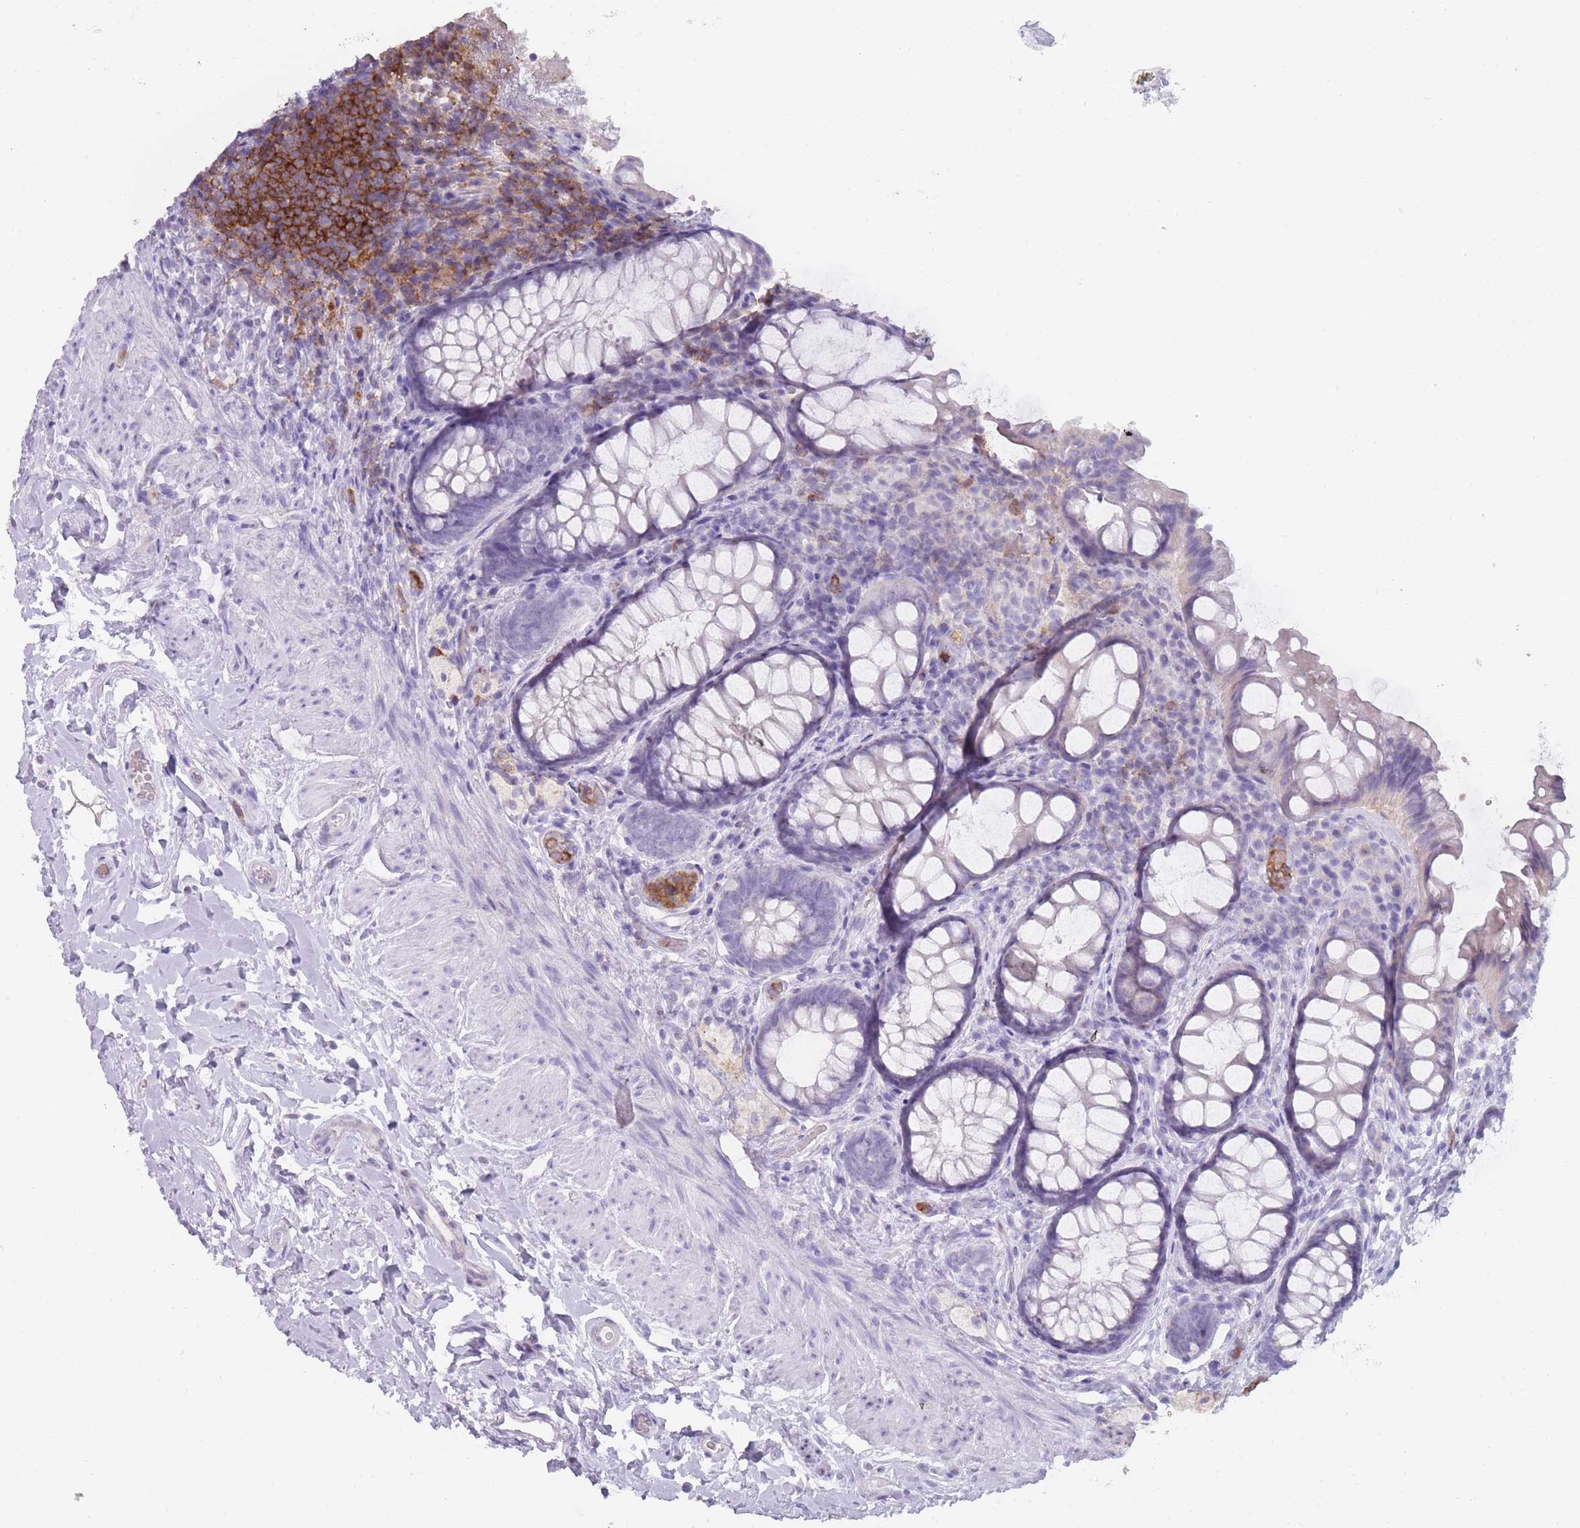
{"staining": {"intensity": "negative", "quantity": "none", "location": "none"}, "tissue": "rectum", "cell_type": "Glandular cells", "image_type": "normal", "snomed": [{"axis": "morphology", "description": "Normal tissue, NOS"}, {"axis": "topography", "description": "Rectum"}, {"axis": "topography", "description": "Peripheral nerve tissue"}], "caption": "Image shows no significant protein staining in glandular cells of unremarkable rectum. (IHC, brightfield microscopy, high magnification).", "gene": "CR1L", "patient": {"sex": "female", "age": 69}}